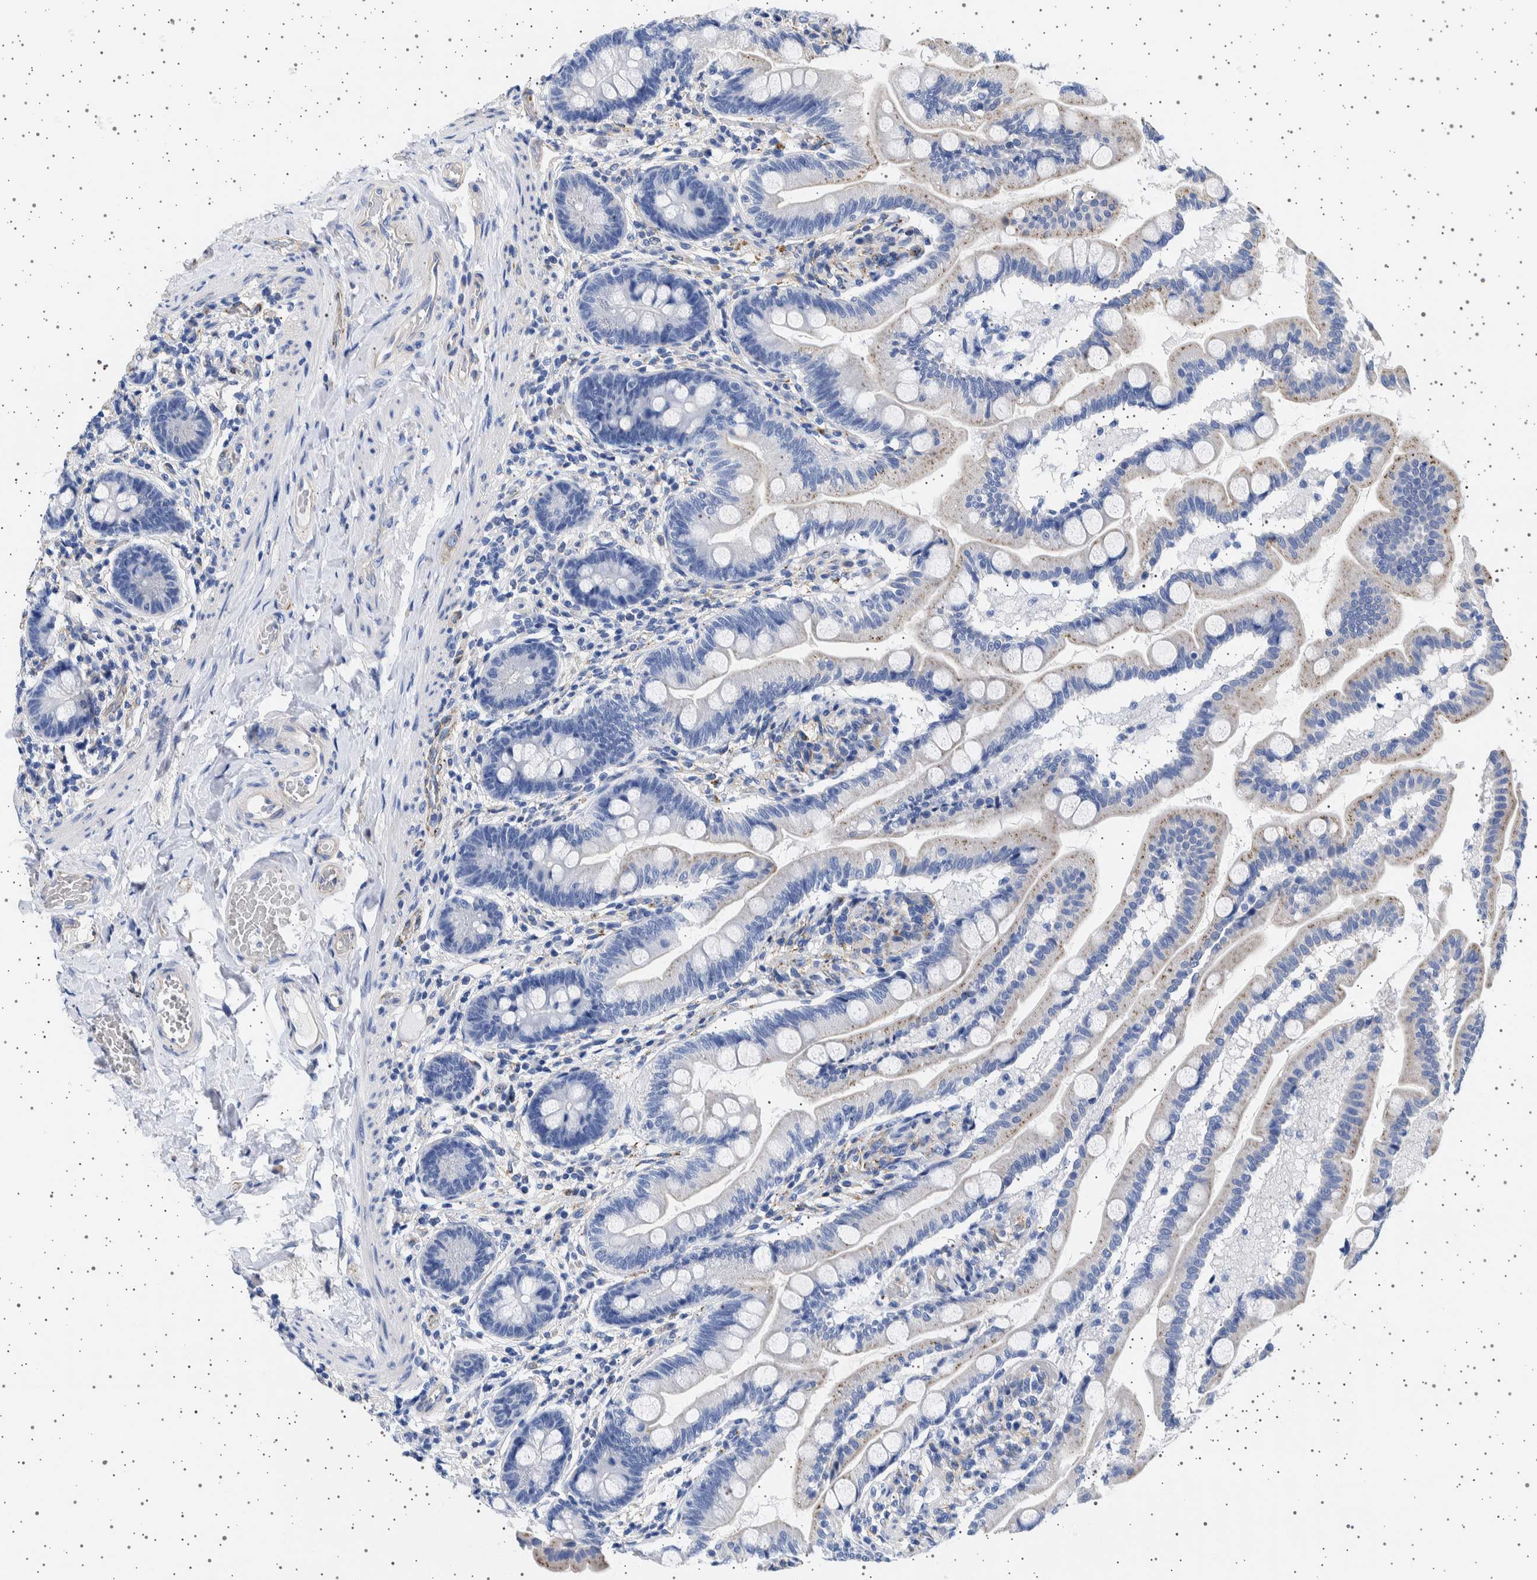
{"staining": {"intensity": "moderate", "quantity": "<25%", "location": "cytoplasmic/membranous"}, "tissue": "small intestine", "cell_type": "Glandular cells", "image_type": "normal", "snomed": [{"axis": "morphology", "description": "Normal tissue, NOS"}, {"axis": "topography", "description": "Small intestine"}], "caption": "Human small intestine stained for a protein (brown) displays moderate cytoplasmic/membranous positive staining in about <25% of glandular cells.", "gene": "SEPTIN4", "patient": {"sex": "female", "age": 56}}